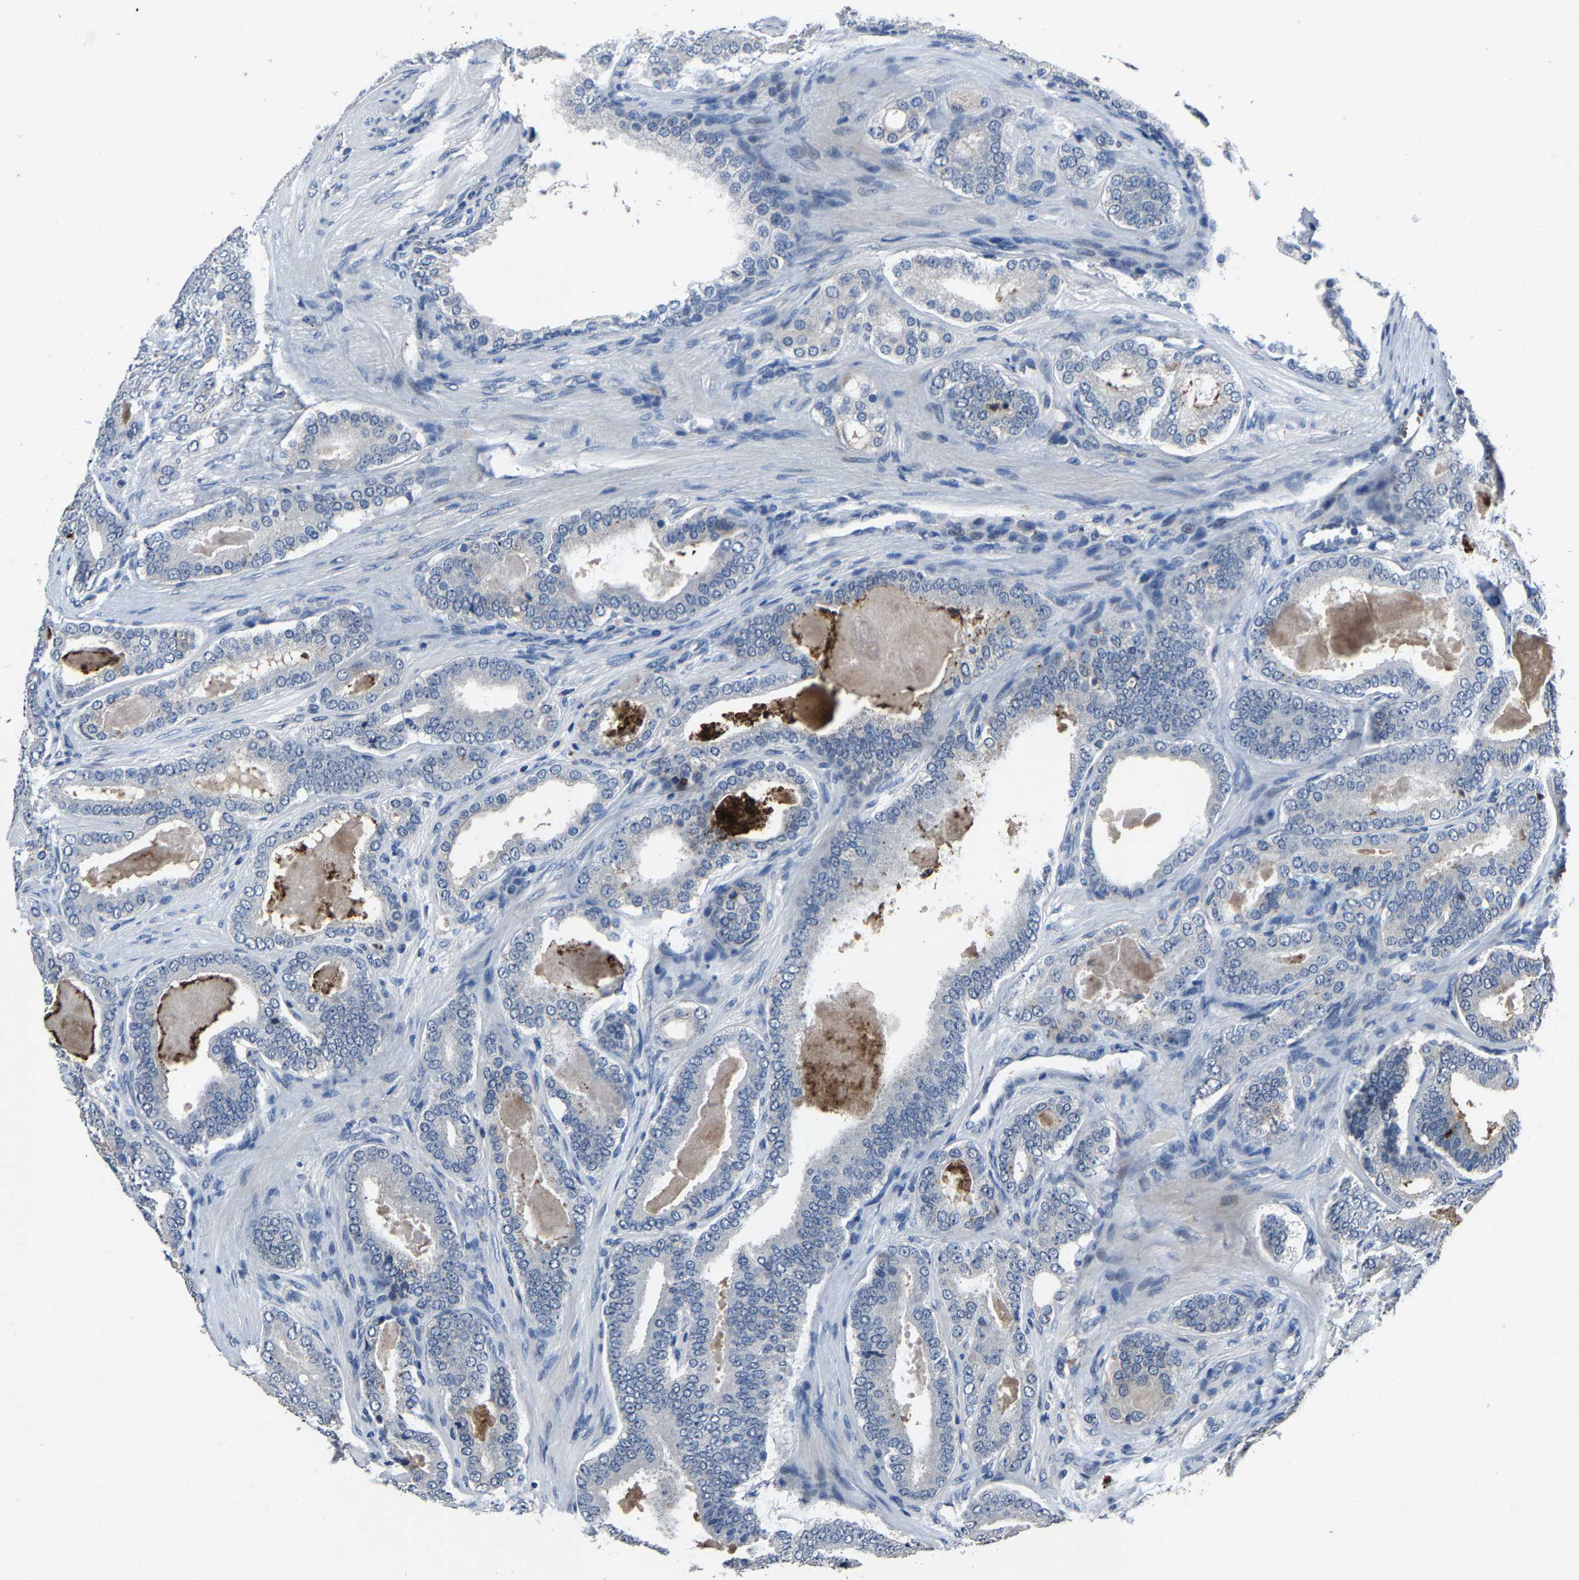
{"staining": {"intensity": "negative", "quantity": "none", "location": "none"}, "tissue": "prostate cancer", "cell_type": "Tumor cells", "image_type": "cancer", "snomed": [{"axis": "morphology", "description": "Adenocarcinoma, High grade"}, {"axis": "topography", "description": "Prostate"}], "caption": "Tumor cells are negative for protein expression in human prostate cancer.", "gene": "PCNX2", "patient": {"sex": "male", "age": 60}}